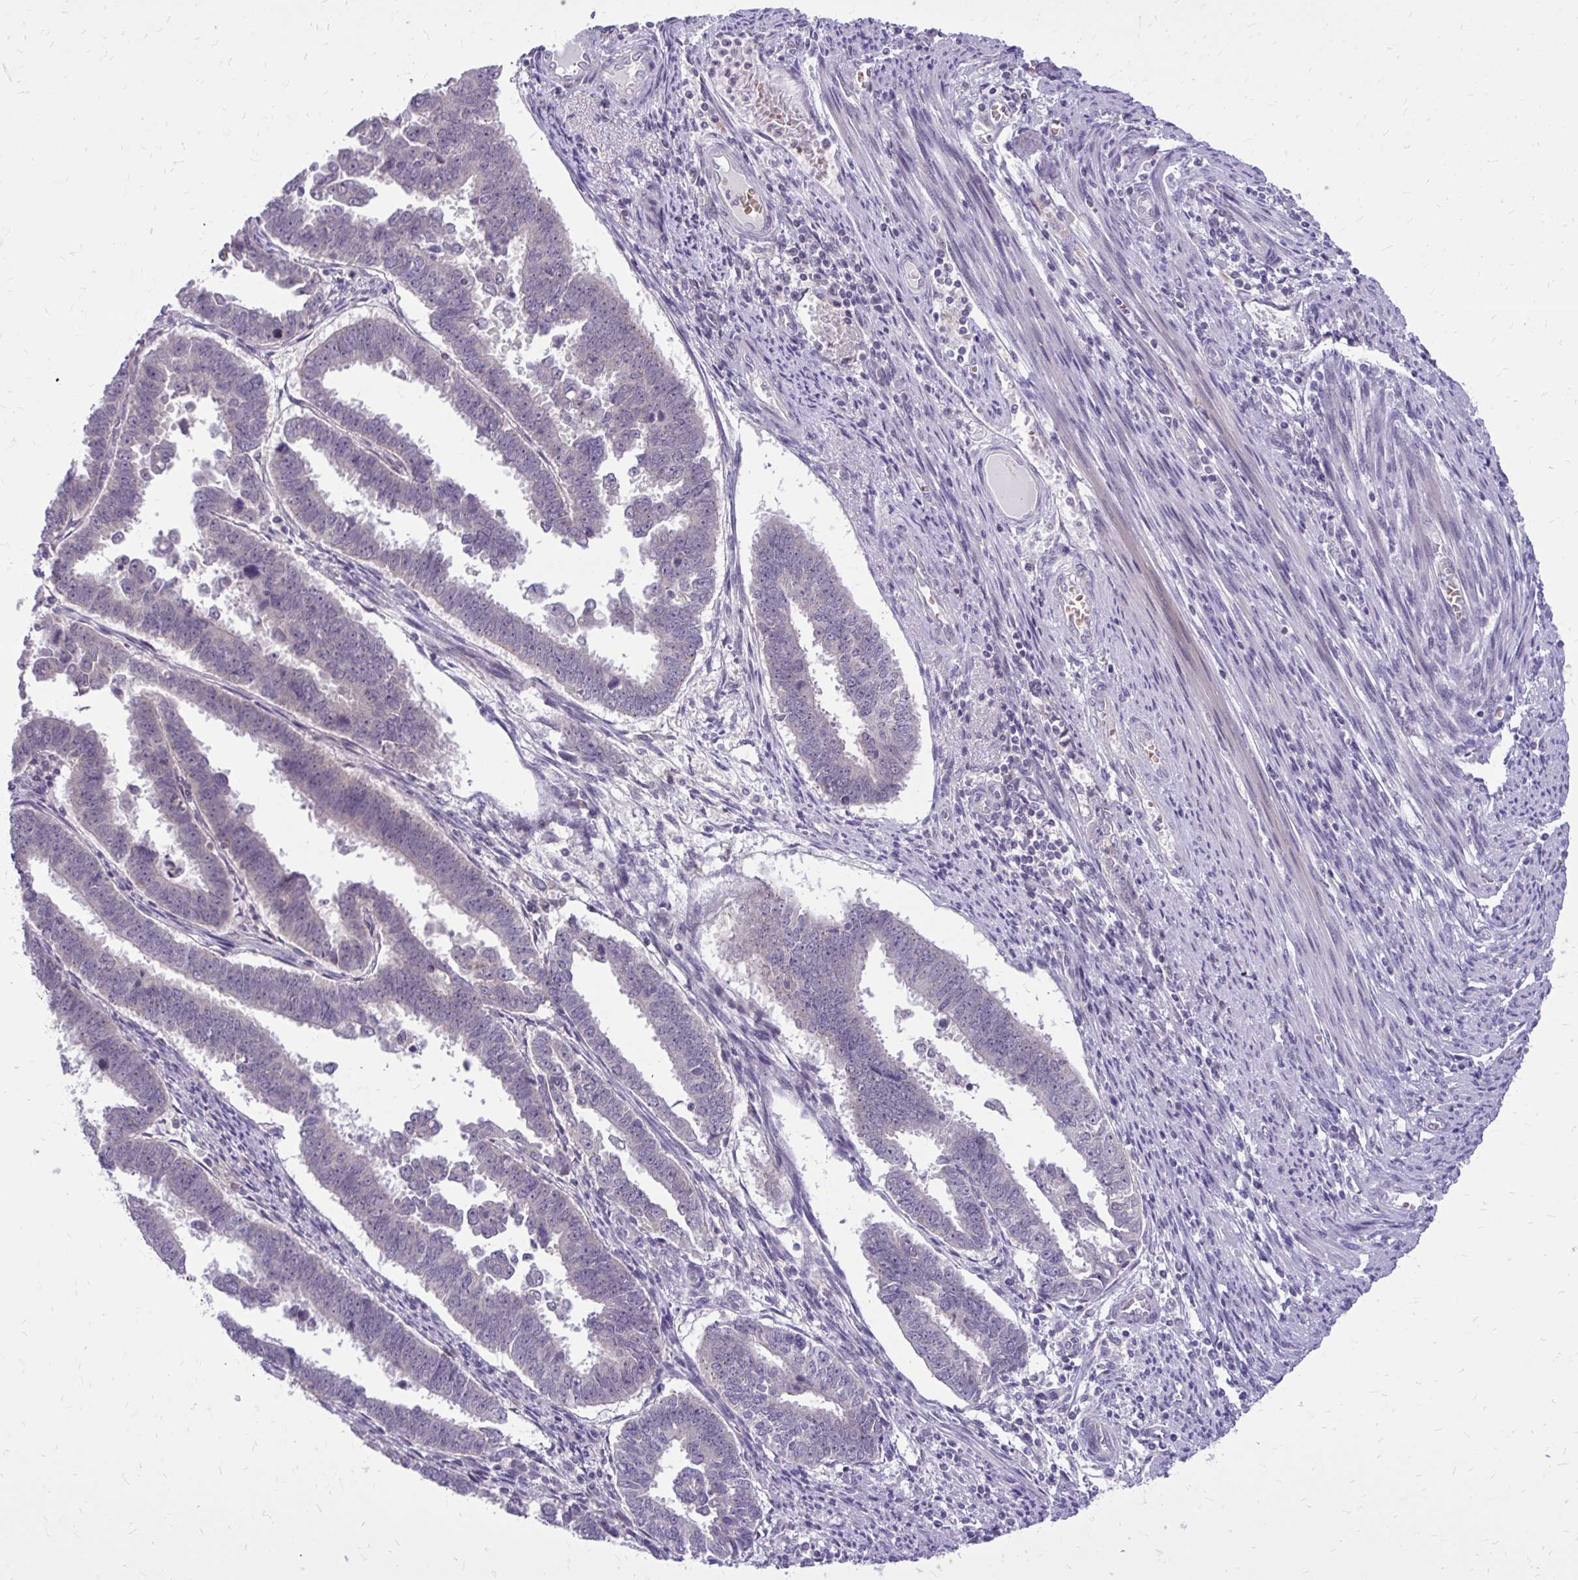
{"staining": {"intensity": "negative", "quantity": "none", "location": "none"}, "tissue": "endometrial cancer", "cell_type": "Tumor cells", "image_type": "cancer", "snomed": [{"axis": "morphology", "description": "Adenocarcinoma, NOS"}, {"axis": "topography", "description": "Endometrium"}], "caption": "Tumor cells are negative for protein expression in human adenocarcinoma (endometrial).", "gene": "DPY19L1", "patient": {"sex": "female", "age": 75}}